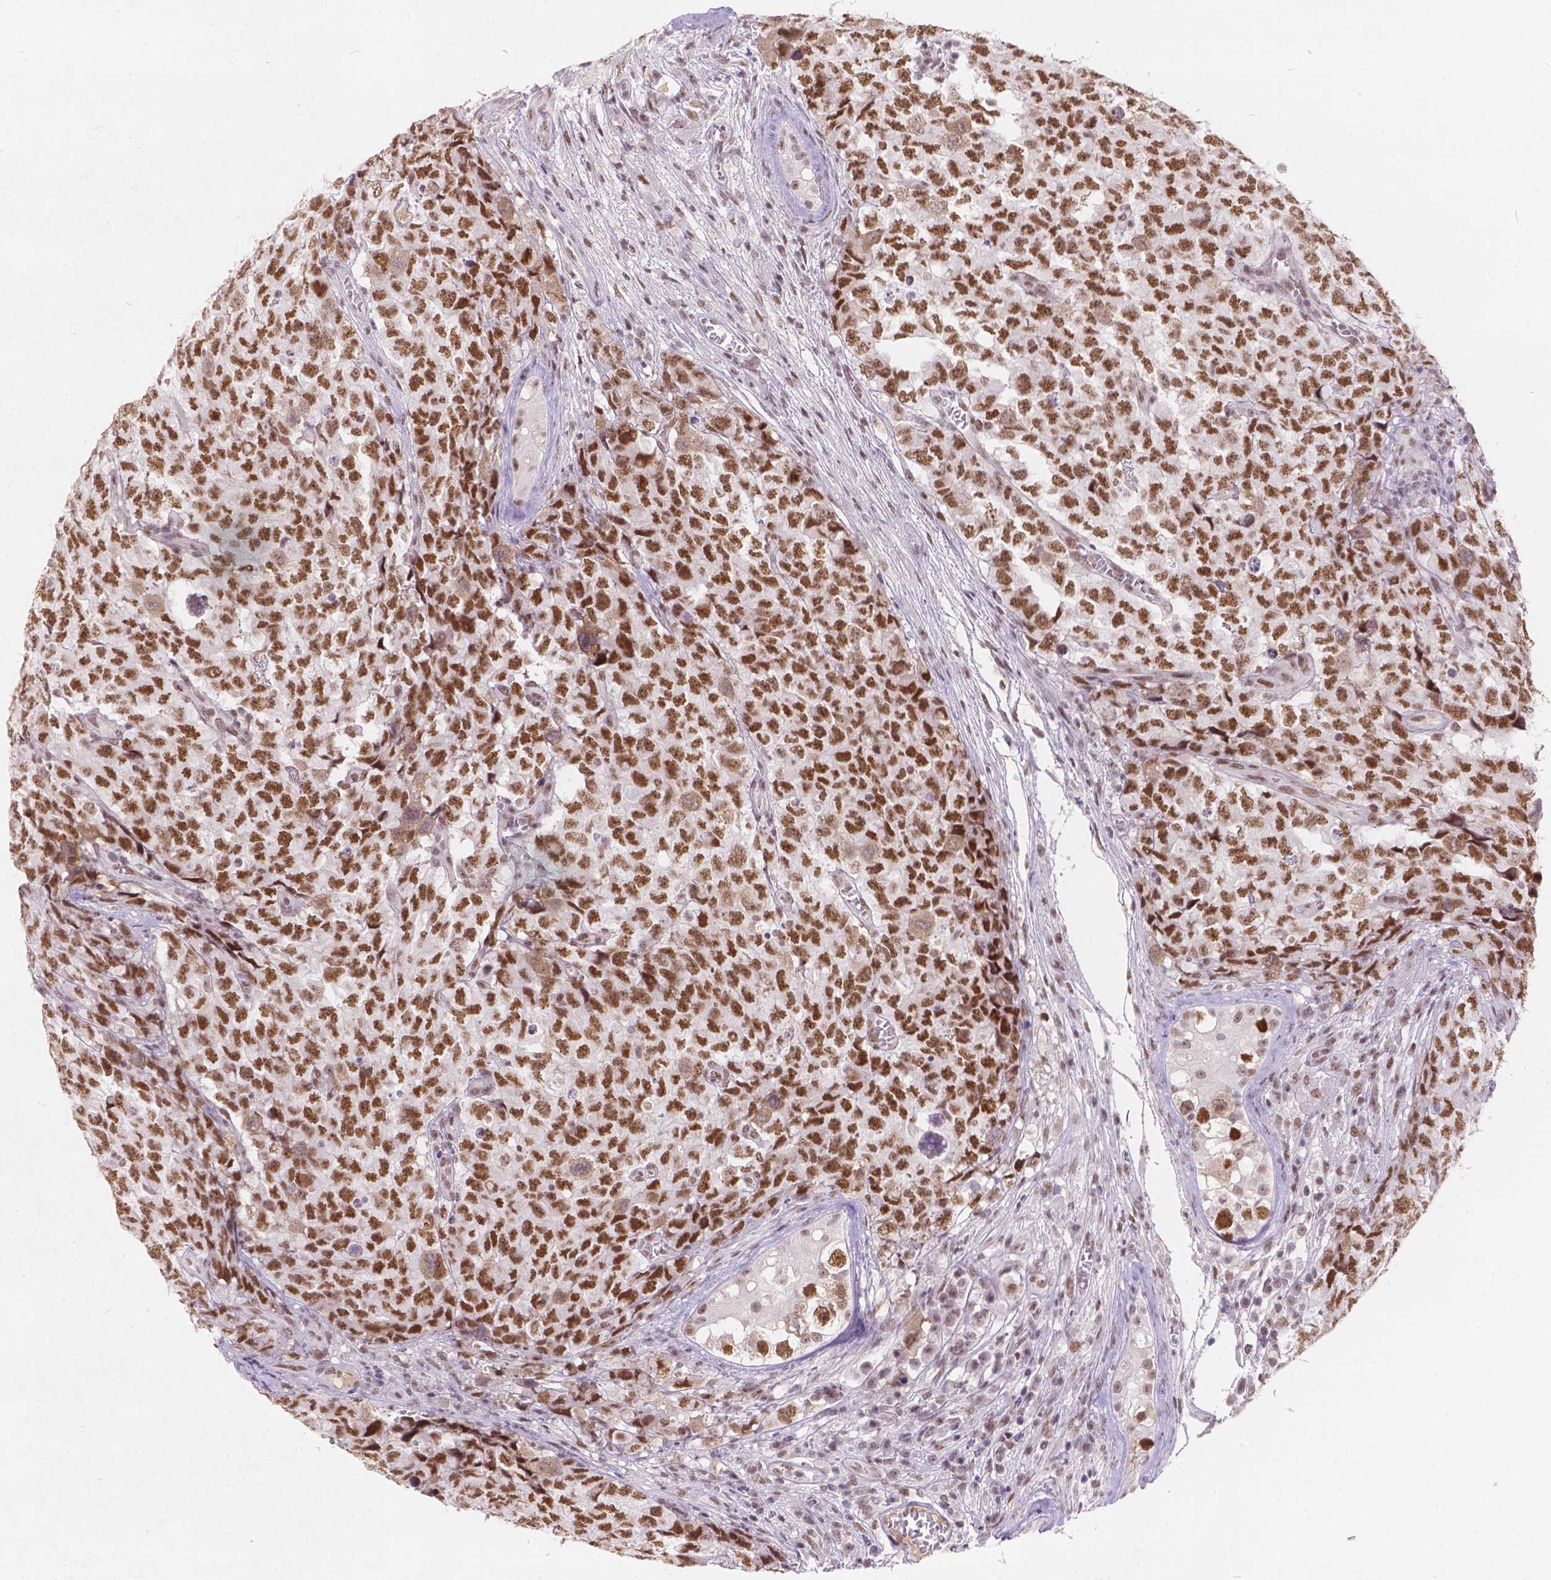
{"staining": {"intensity": "moderate", "quantity": ">75%", "location": "nuclear"}, "tissue": "testis cancer", "cell_type": "Tumor cells", "image_type": "cancer", "snomed": [{"axis": "morphology", "description": "Carcinoma, Embryonal, NOS"}, {"axis": "topography", "description": "Testis"}], "caption": "Protein staining reveals moderate nuclear staining in about >75% of tumor cells in embryonal carcinoma (testis).", "gene": "FAM53A", "patient": {"sex": "male", "age": 23}}